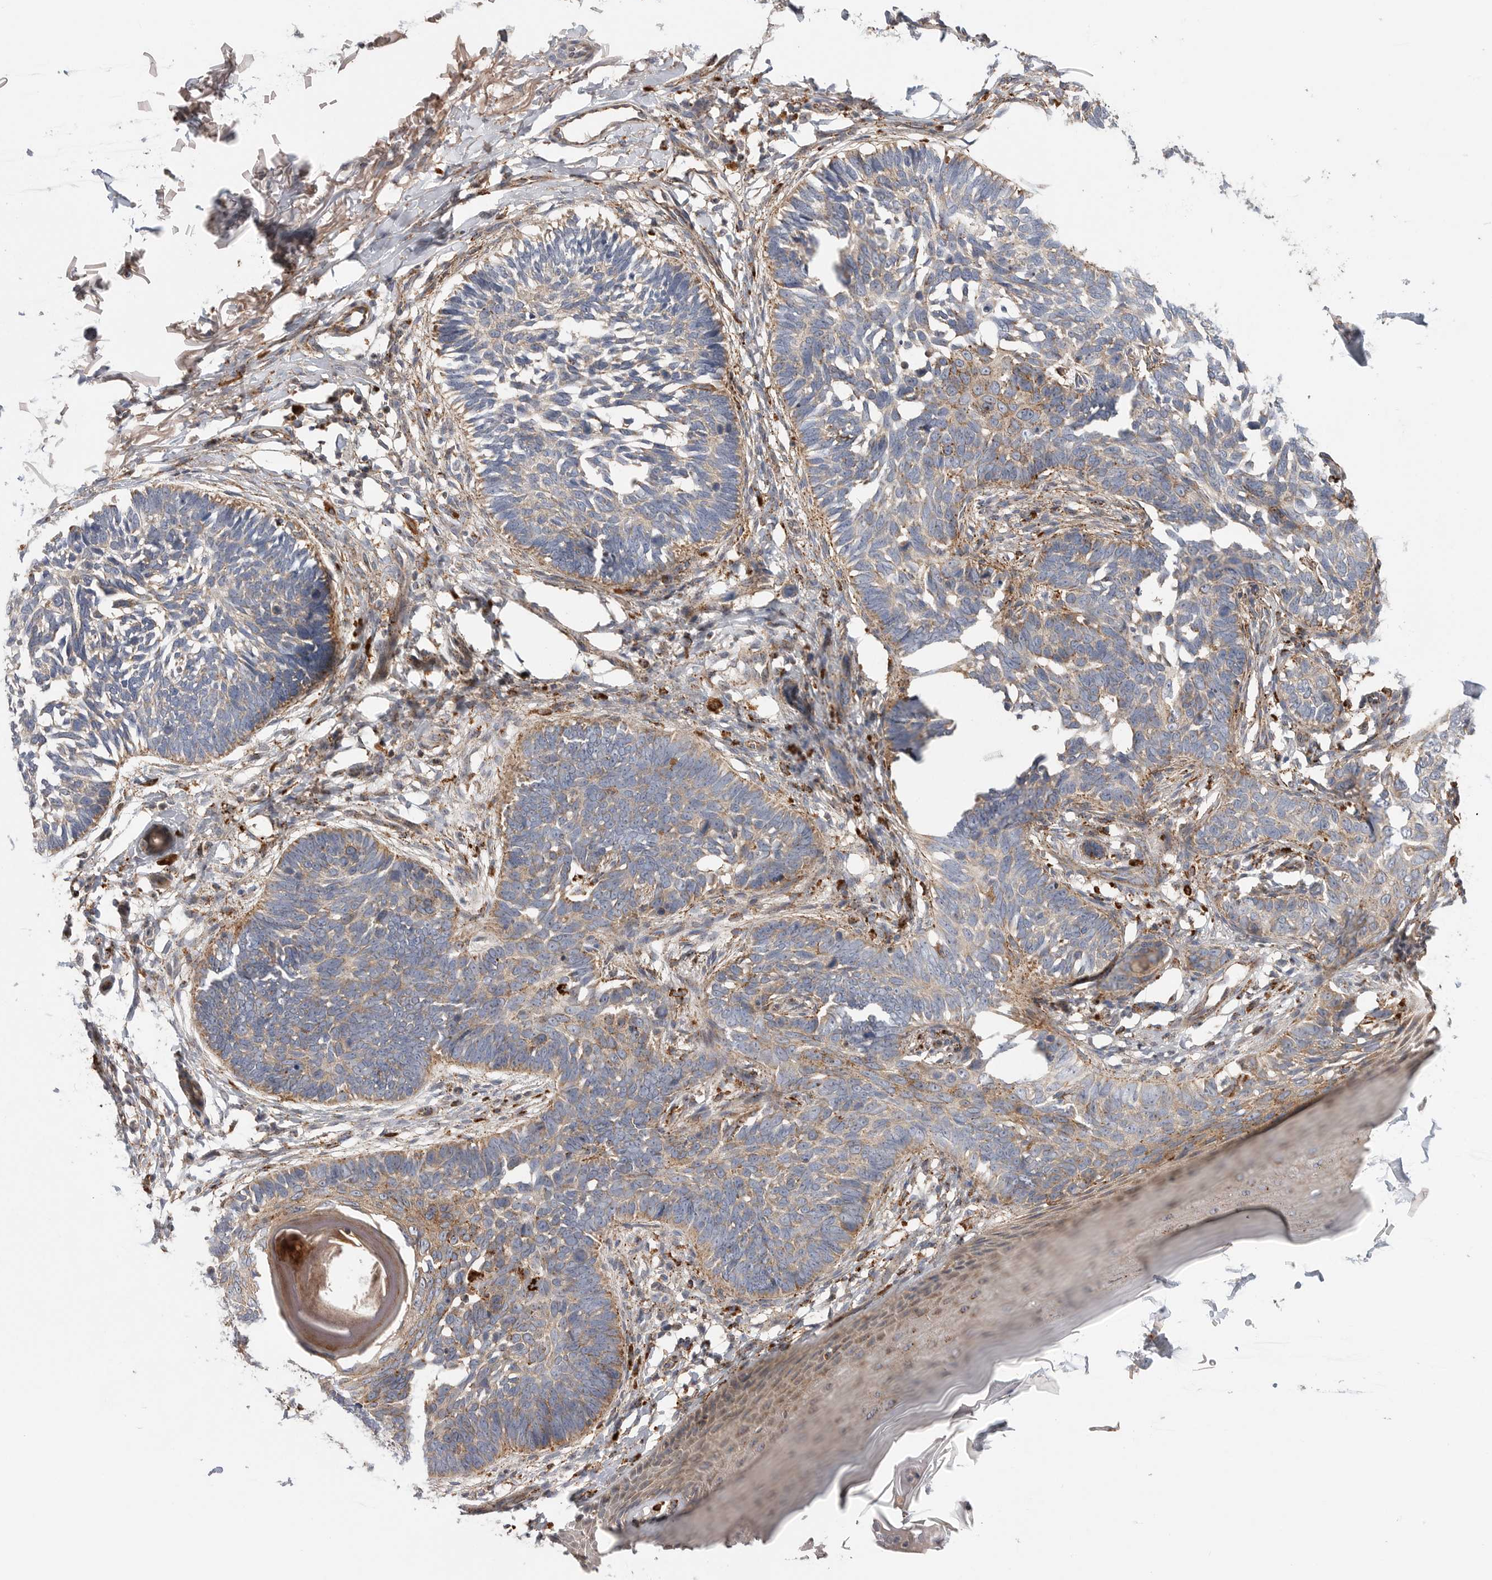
{"staining": {"intensity": "weak", "quantity": "25%-75%", "location": "cytoplasmic/membranous"}, "tissue": "skin cancer", "cell_type": "Tumor cells", "image_type": "cancer", "snomed": [{"axis": "morphology", "description": "Normal tissue, NOS"}, {"axis": "morphology", "description": "Basal cell carcinoma"}, {"axis": "topography", "description": "Skin"}], "caption": "A micrograph of skin cancer (basal cell carcinoma) stained for a protein exhibits weak cytoplasmic/membranous brown staining in tumor cells. (DAB IHC, brown staining for protein, blue staining for nuclei).", "gene": "GALNS", "patient": {"sex": "male", "age": 77}}